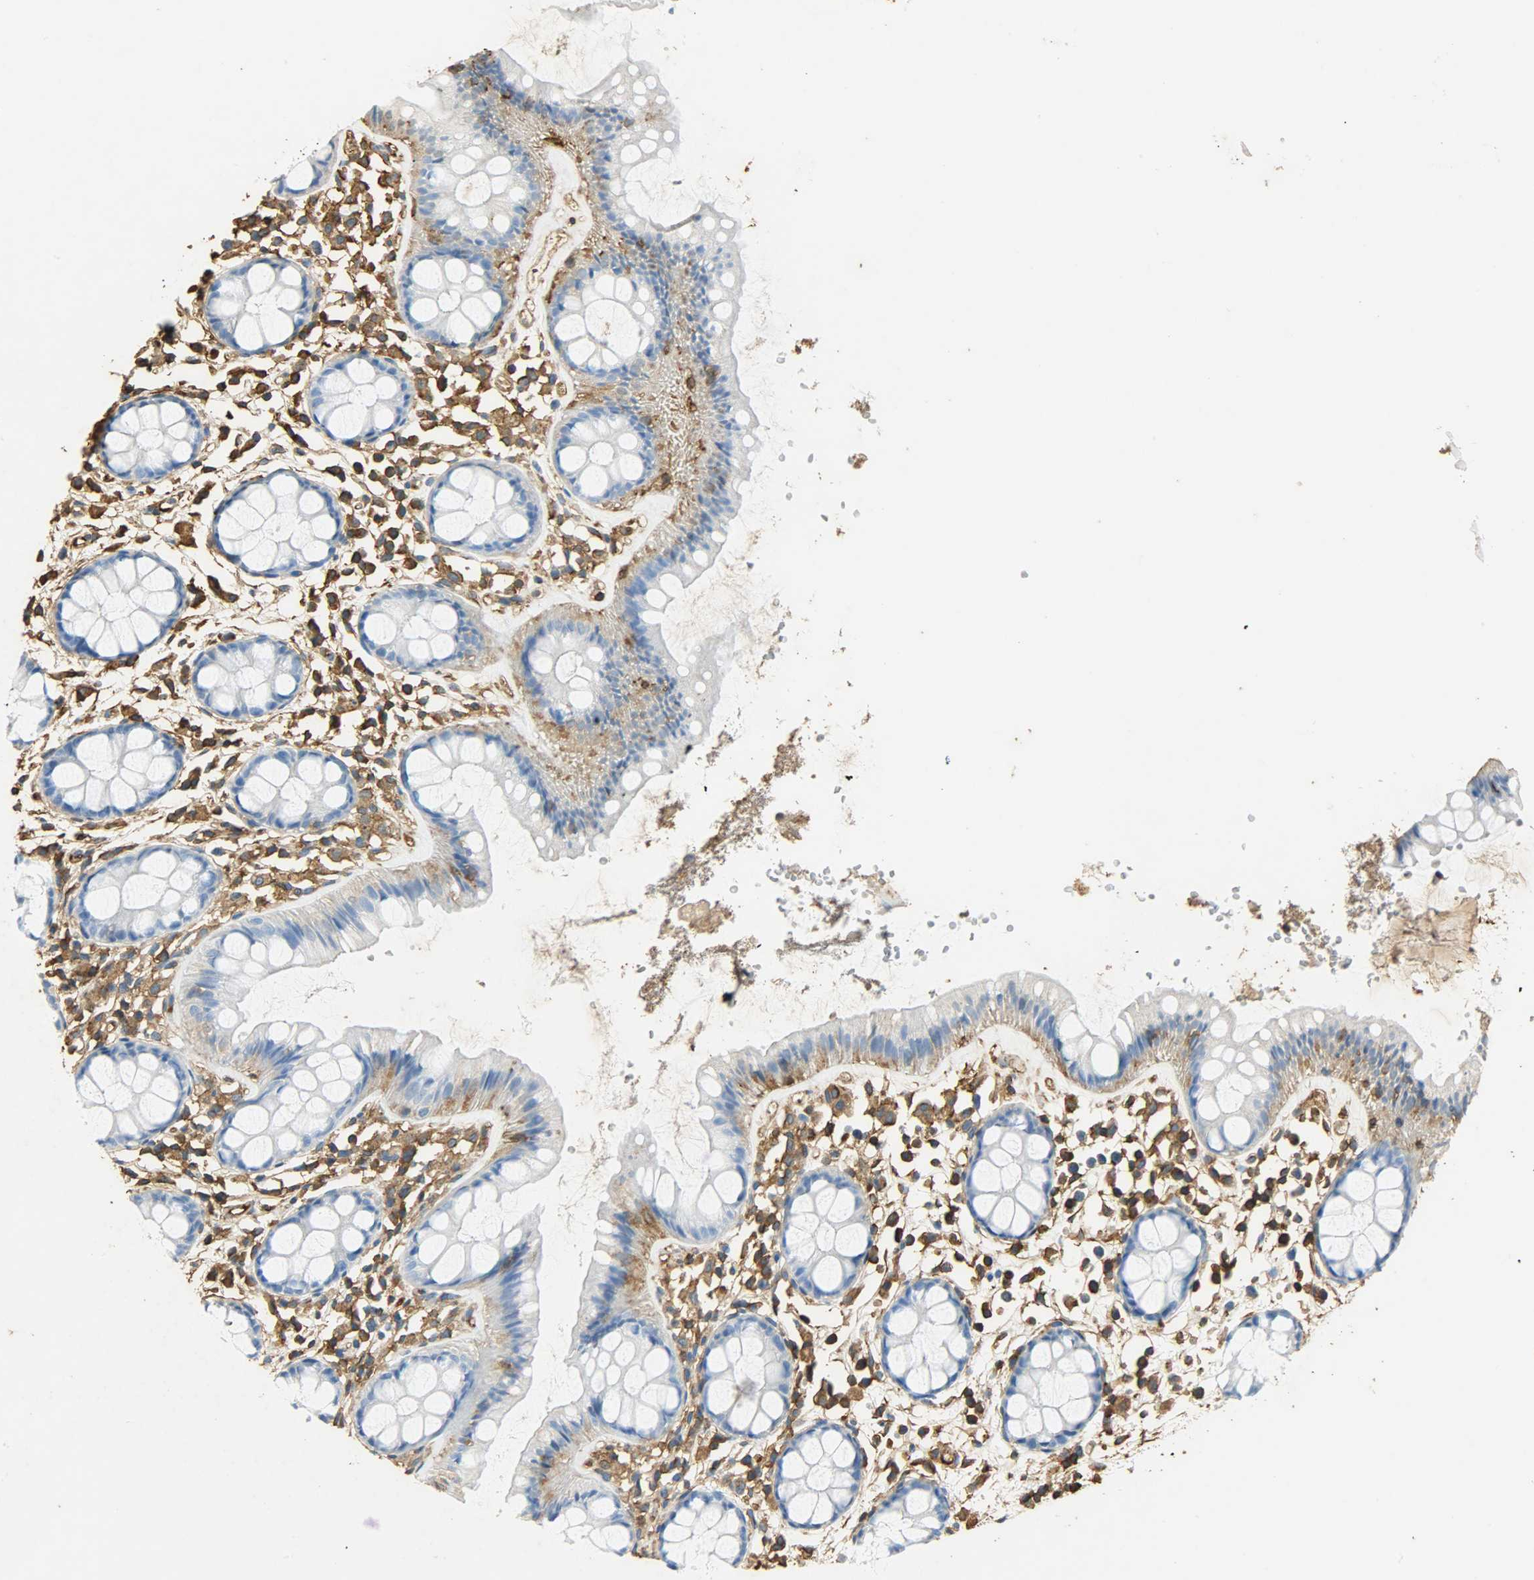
{"staining": {"intensity": "negative", "quantity": "none", "location": "none"}, "tissue": "rectum", "cell_type": "Glandular cells", "image_type": "normal", "snomed": [{"axis": "morphology", "description": "Normal tissue, NOS"}, {"axis": "topography", "description": "Rectum"}], "caption": "There is no significant positivity in glandular cells of rectum. (Brightfield microscopy of DAB (3,3'-diaminobenzidine) immunohistochemistry at high magnification).", "gene": "ANXA6", "patient": {"sex": "female", "age": 66}}